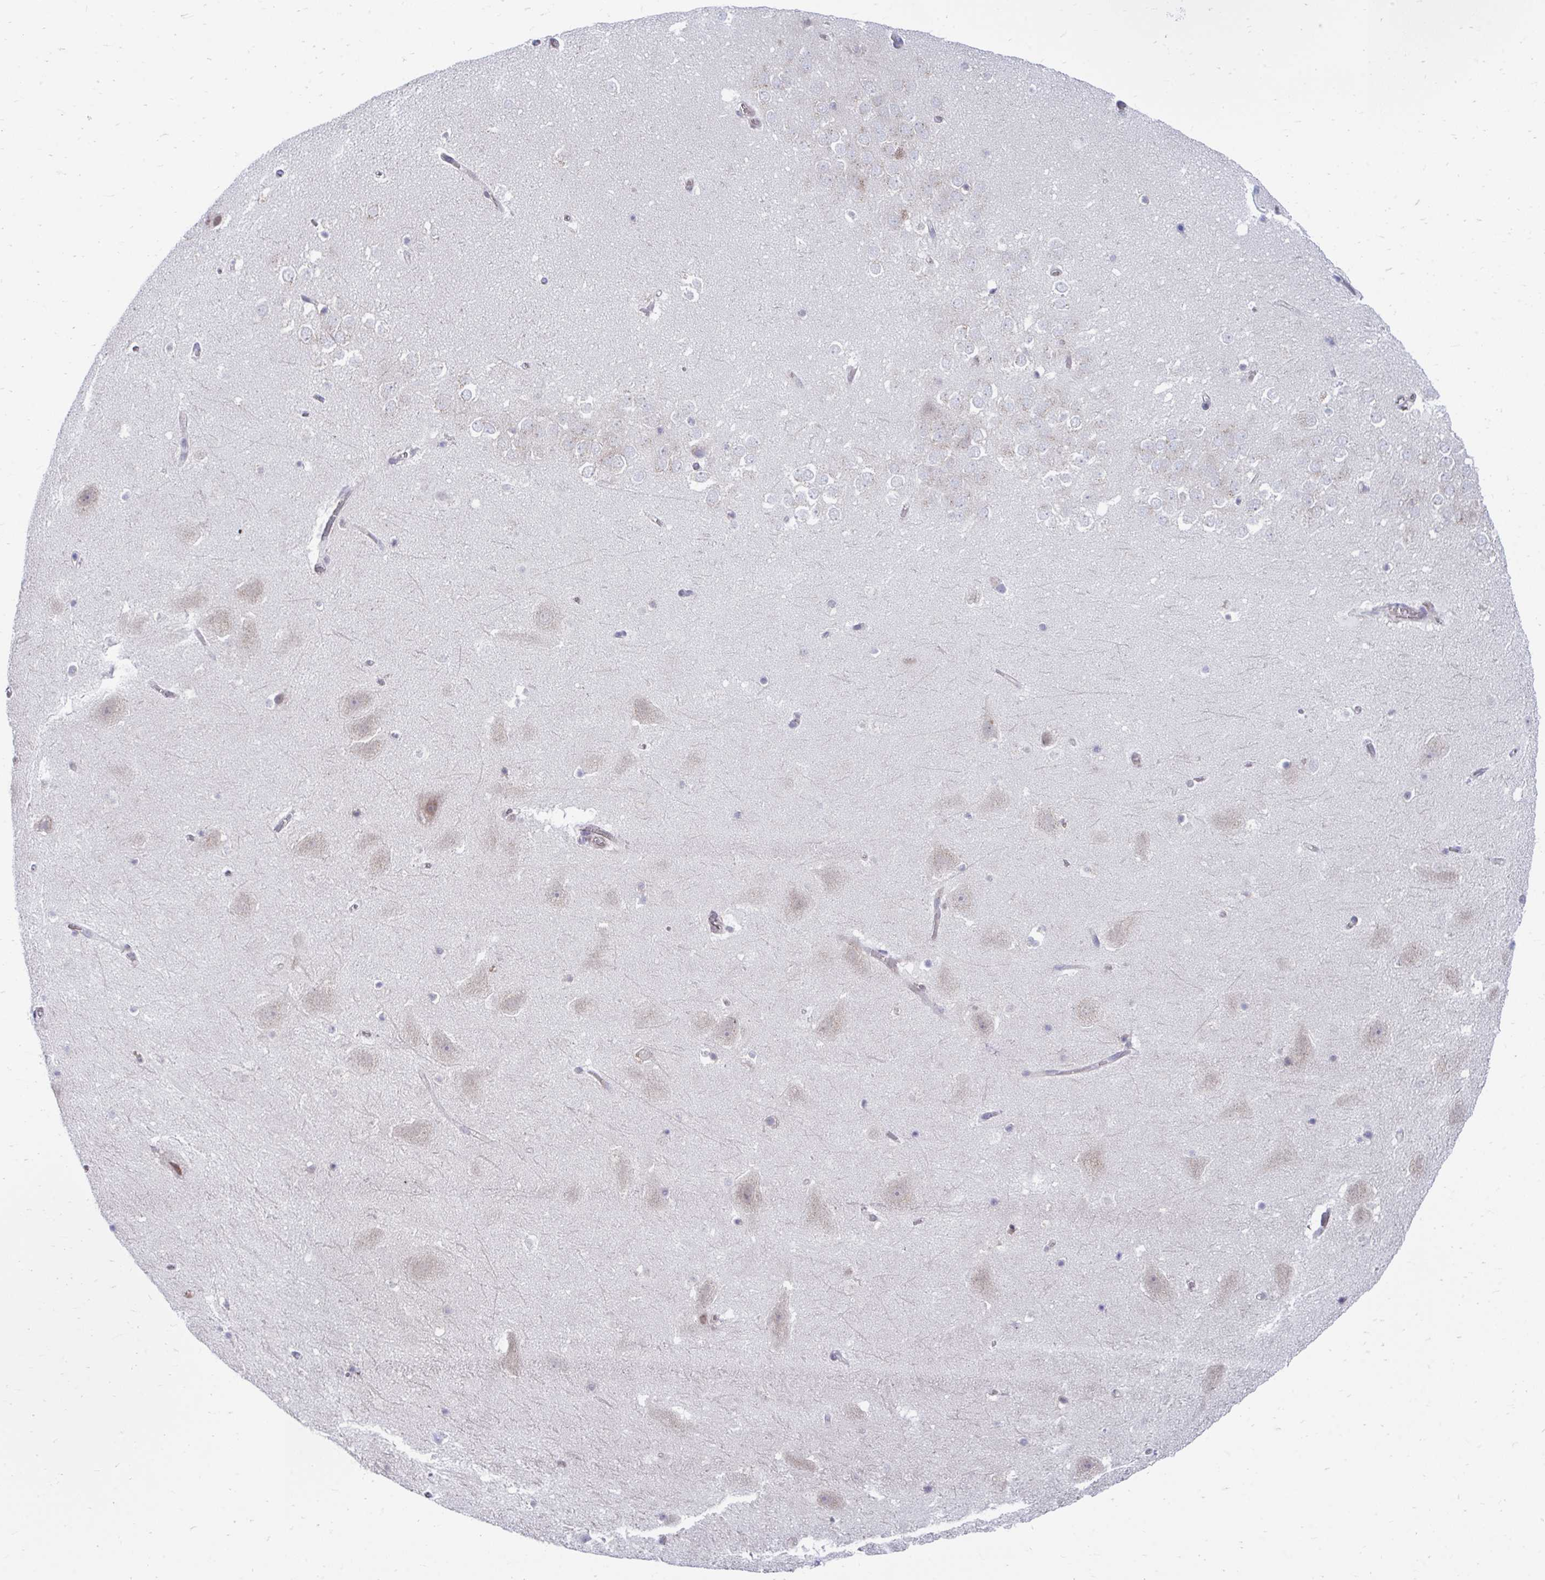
{"staining": {"intensity": "negative", "quantity": "none", "location": "none"}, "tissue": "hippocampus", "cell_type": "Glial cells", "image_type": "normal", "snomed": [{"axis": "morphology", "description": "Normal tissue, NOS"}, {"axis": "topography", "description": "Hippocampus"}], "caption": "IHC photomicrograph of normal hippocampus: hippocampus stained with DAB (3,3'-diaminobenzidine) exhibits no significant protein positivity in glial cells.", "gene": "SELENON", "patient": {"sex": "female", "age": 42}}